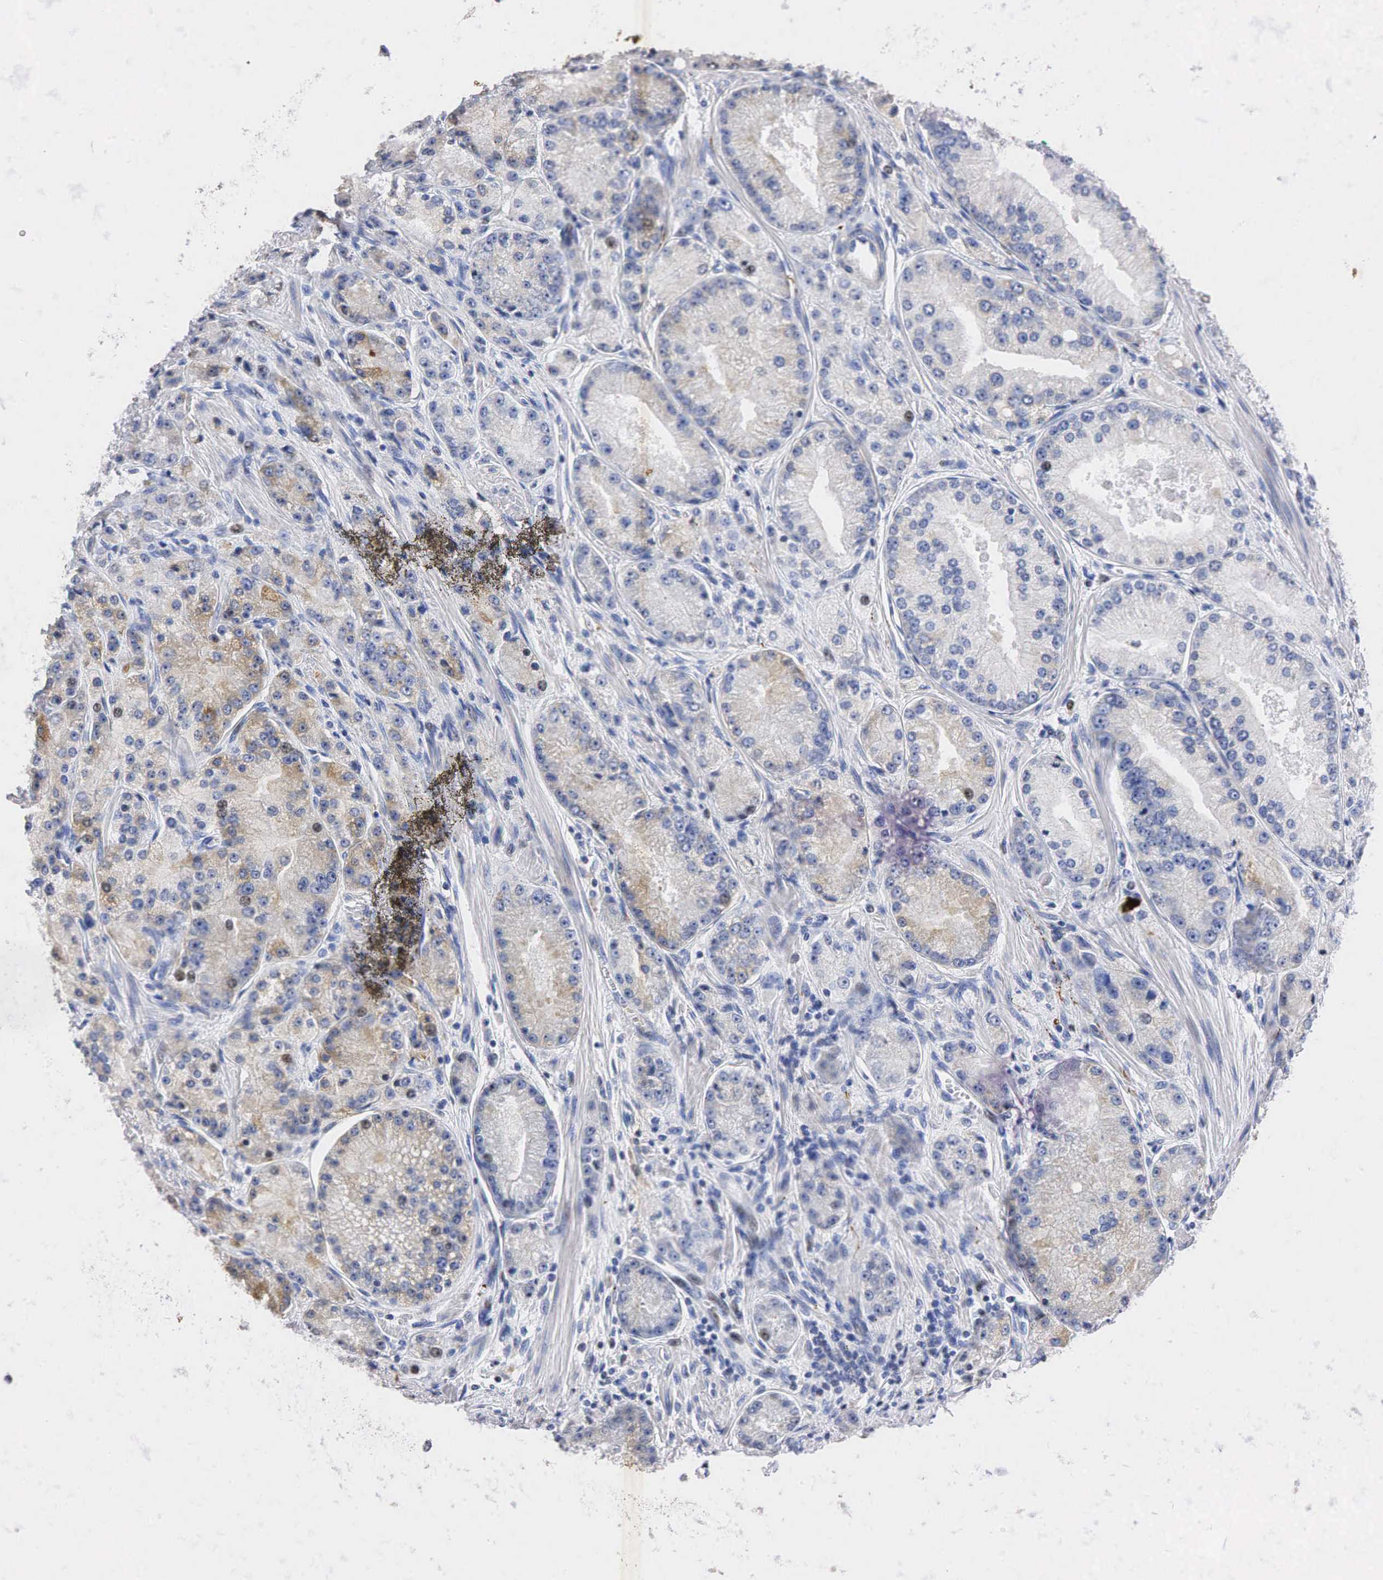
{"staining": {"intensity": "weak", "quantity": "25%-75%", "location": "cytoplasmic/membranous"}, "tissue": "prostate cancer", "cell_type": "Tumor cells", "image_type": "cancer", "snomed": [{"axis": "morphology", "description": "Adenocarcinoma, Medium grade"}, {"axis": "topography", "description": "Prostate"}], "caption": "Immunohistochemistry of prostate cancer demonstrates low levels of weak cytoplasmic/membranous expression in approximately 25%-75% of tumor cells.", "gene": "SYP", "patient": {"sex": "male", "age": 72}}